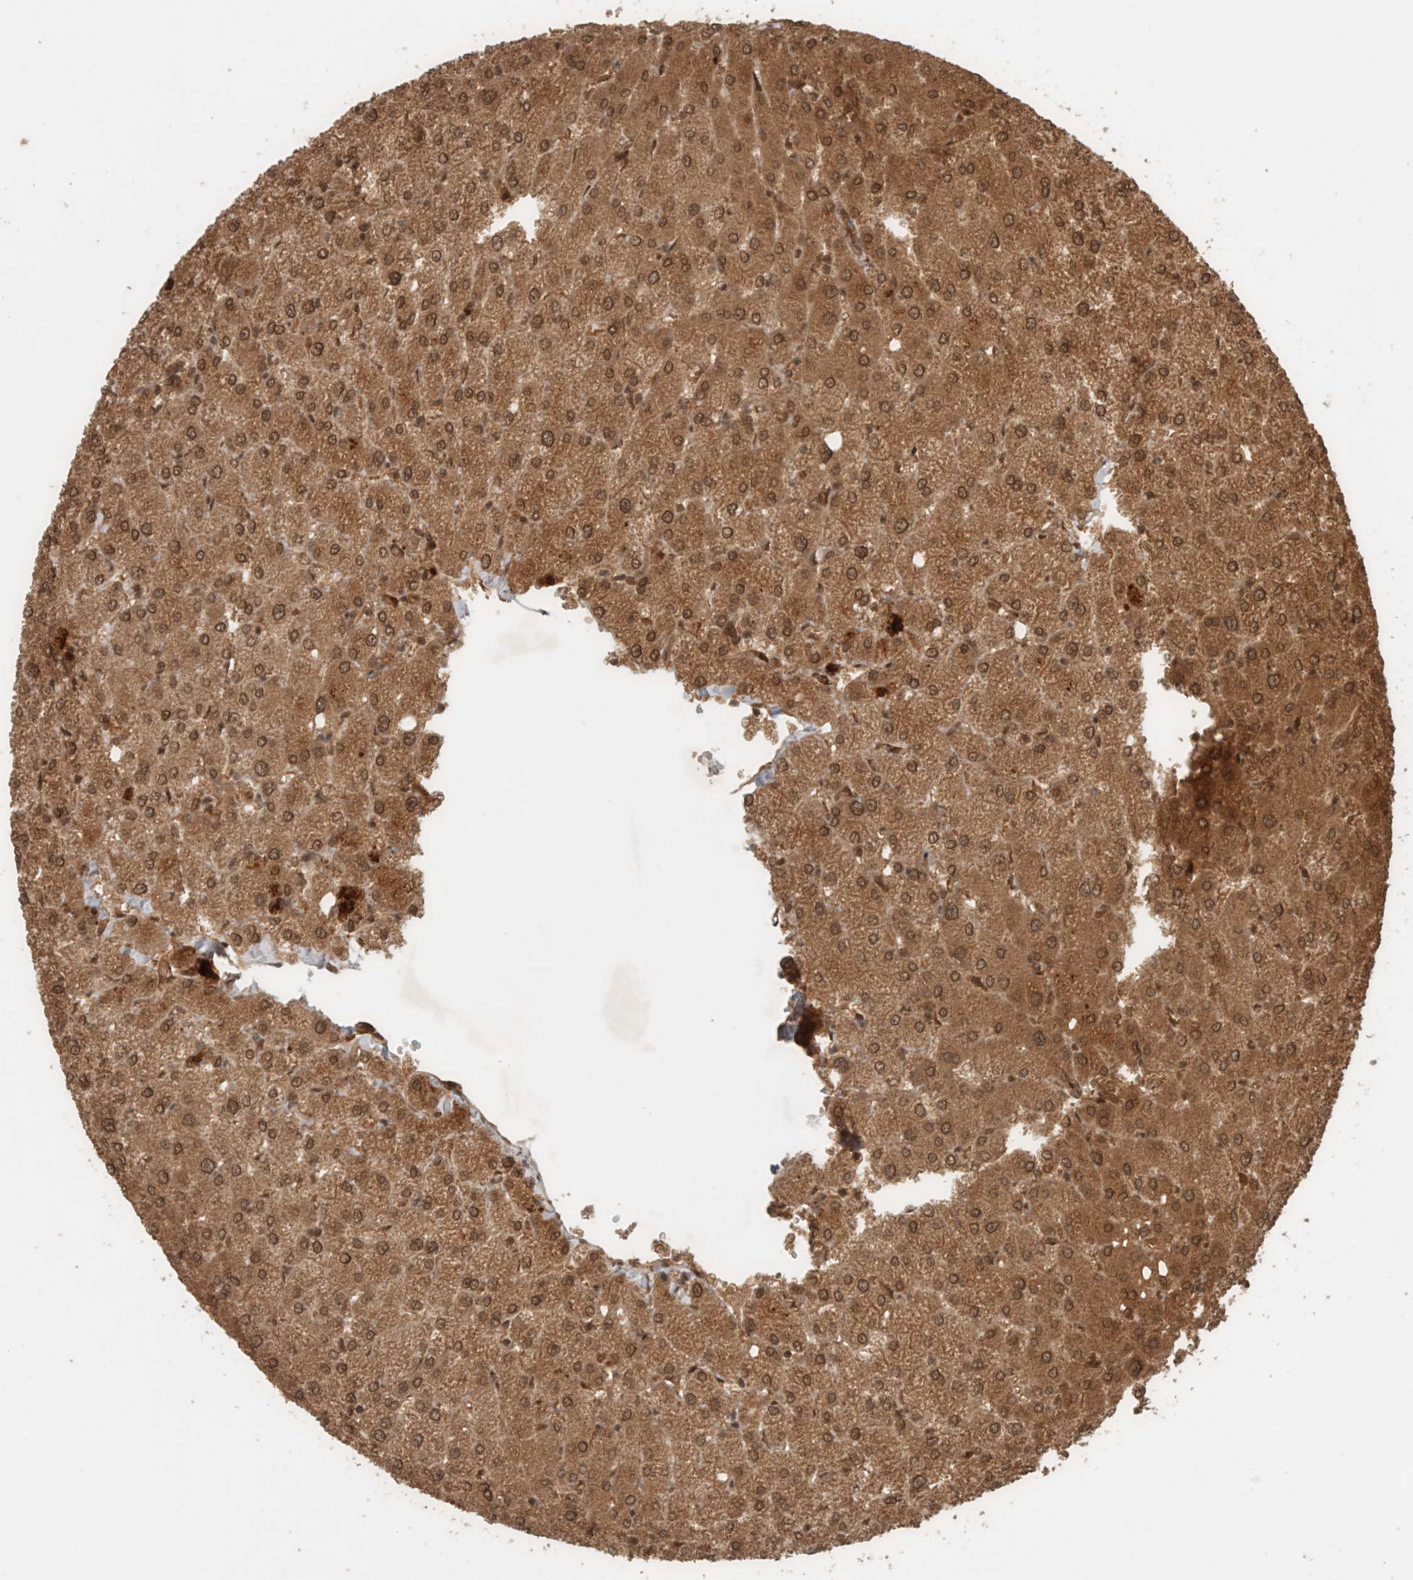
{"staining": {"intensity": "moderate", "quantity": ">75%", "location": "cytoplasmic/membranous"}, "tissue": "liver", "cell_type": "Cholangiocytes", "image_type": "normal", "snomed": [{"axis": "morphology", "description": "Normal tissue, NOS"}, {"axis": "topography", "description": "Liver"}], "caption": "A micrograph of human liver stained for a protein displays moderate cytoplasmic/membranous brown staining in cholangiocytes. The protein is stained brown, and the nuclei are stained in blue (DAB (3,3'-diaminobenzidine) IHC with brightfield microscopy, high magnification).", "gene": "CNTROB", "patient": {"sex": "female", "age": 54}}